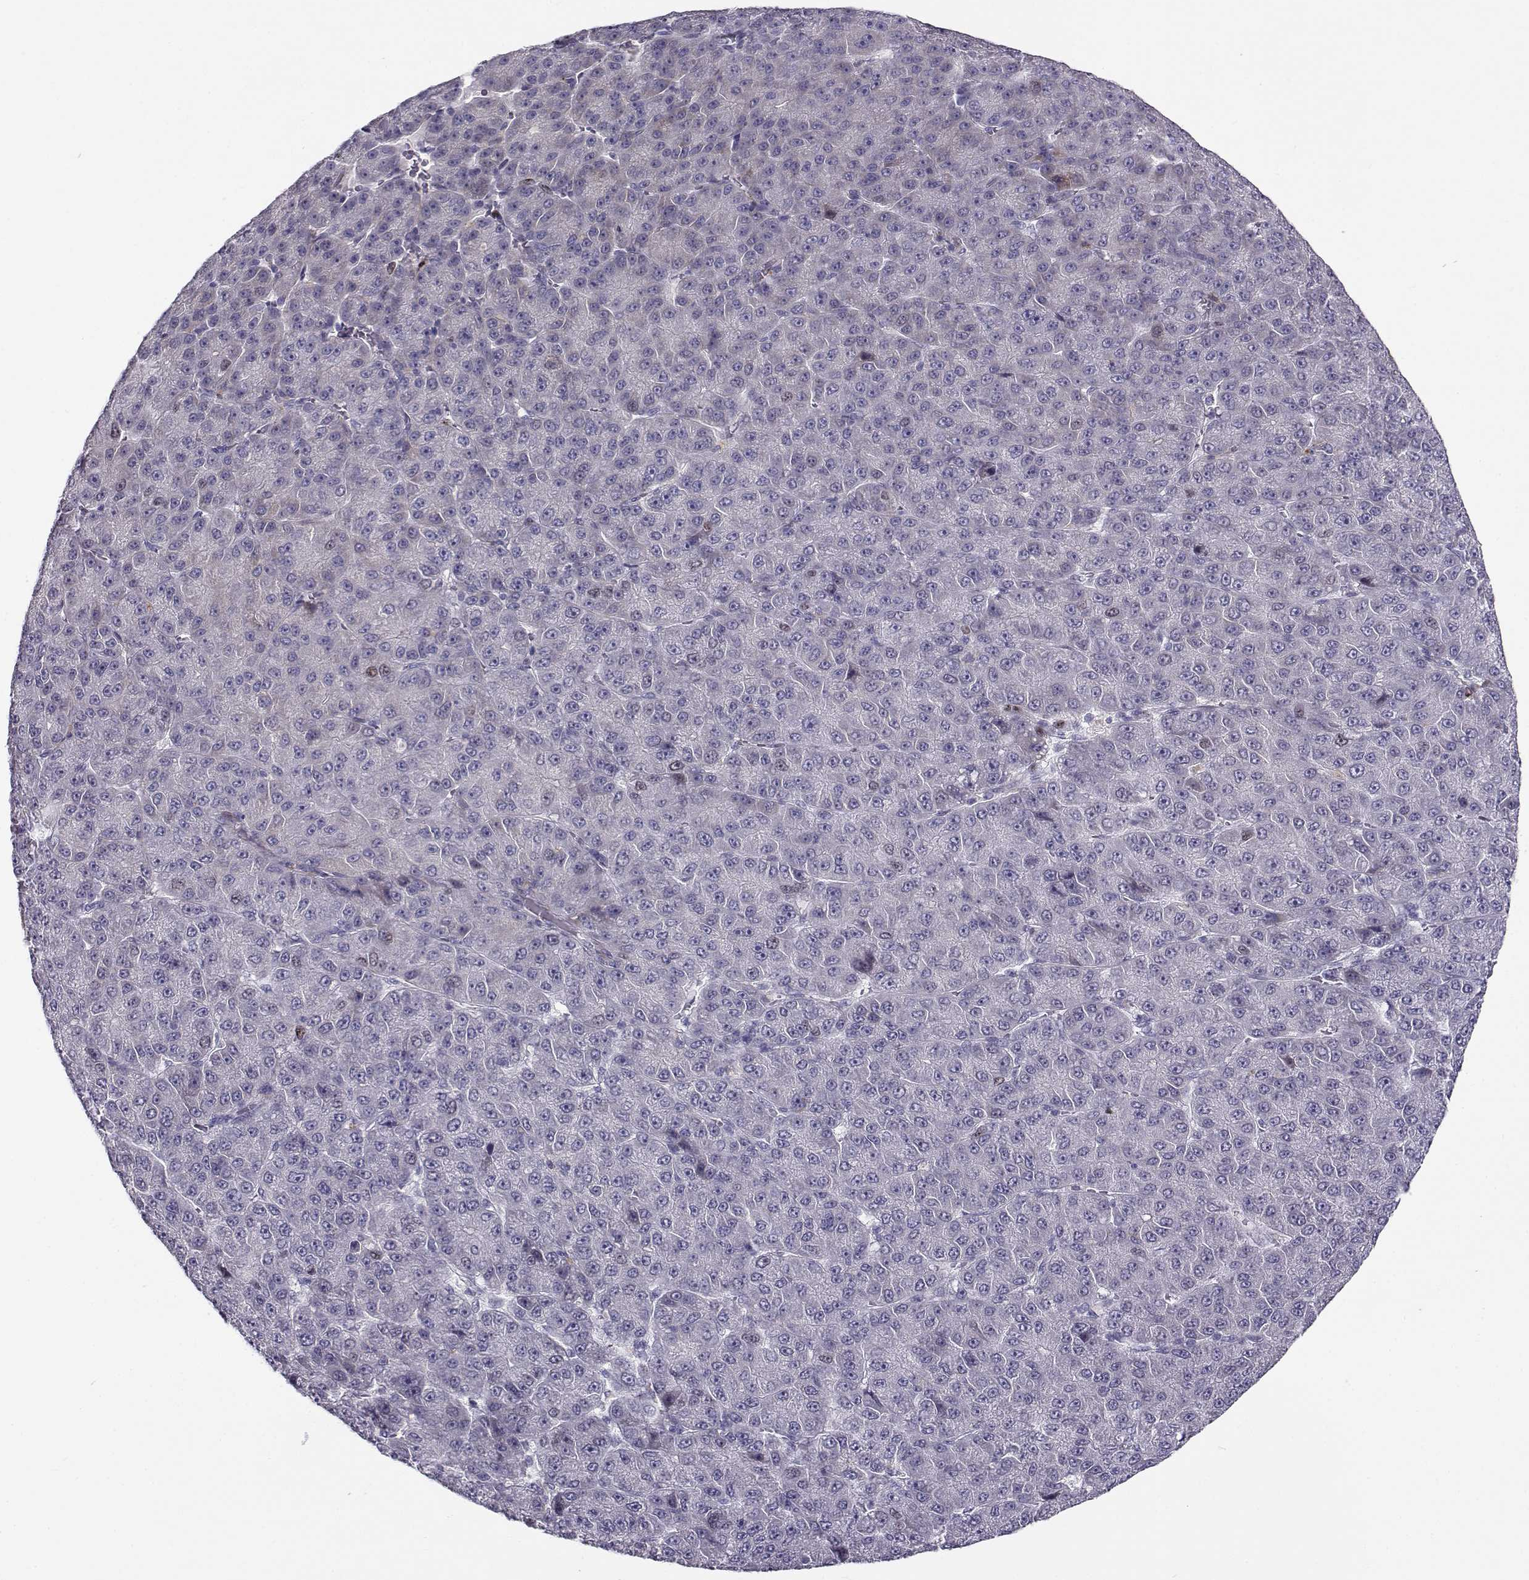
{"staining": {"intensity": "negative", "quantity": "none", "location": "none"}, "tissue": "liver cancer", "cell_type": "Tumor cells", "image_type": "cancer", "snomed": [{"axis": "morphology", "description": "Carcinoma, Hepatocellular, NOS"}, {"axis": "topography", "description": "Liver"}], "caption": "Immunohistochemistry (IHC) of liver cancer demonstrates no expression in tumor cells.", "gene": "NPW", "patient": {"sex": "male", "age": 67}}